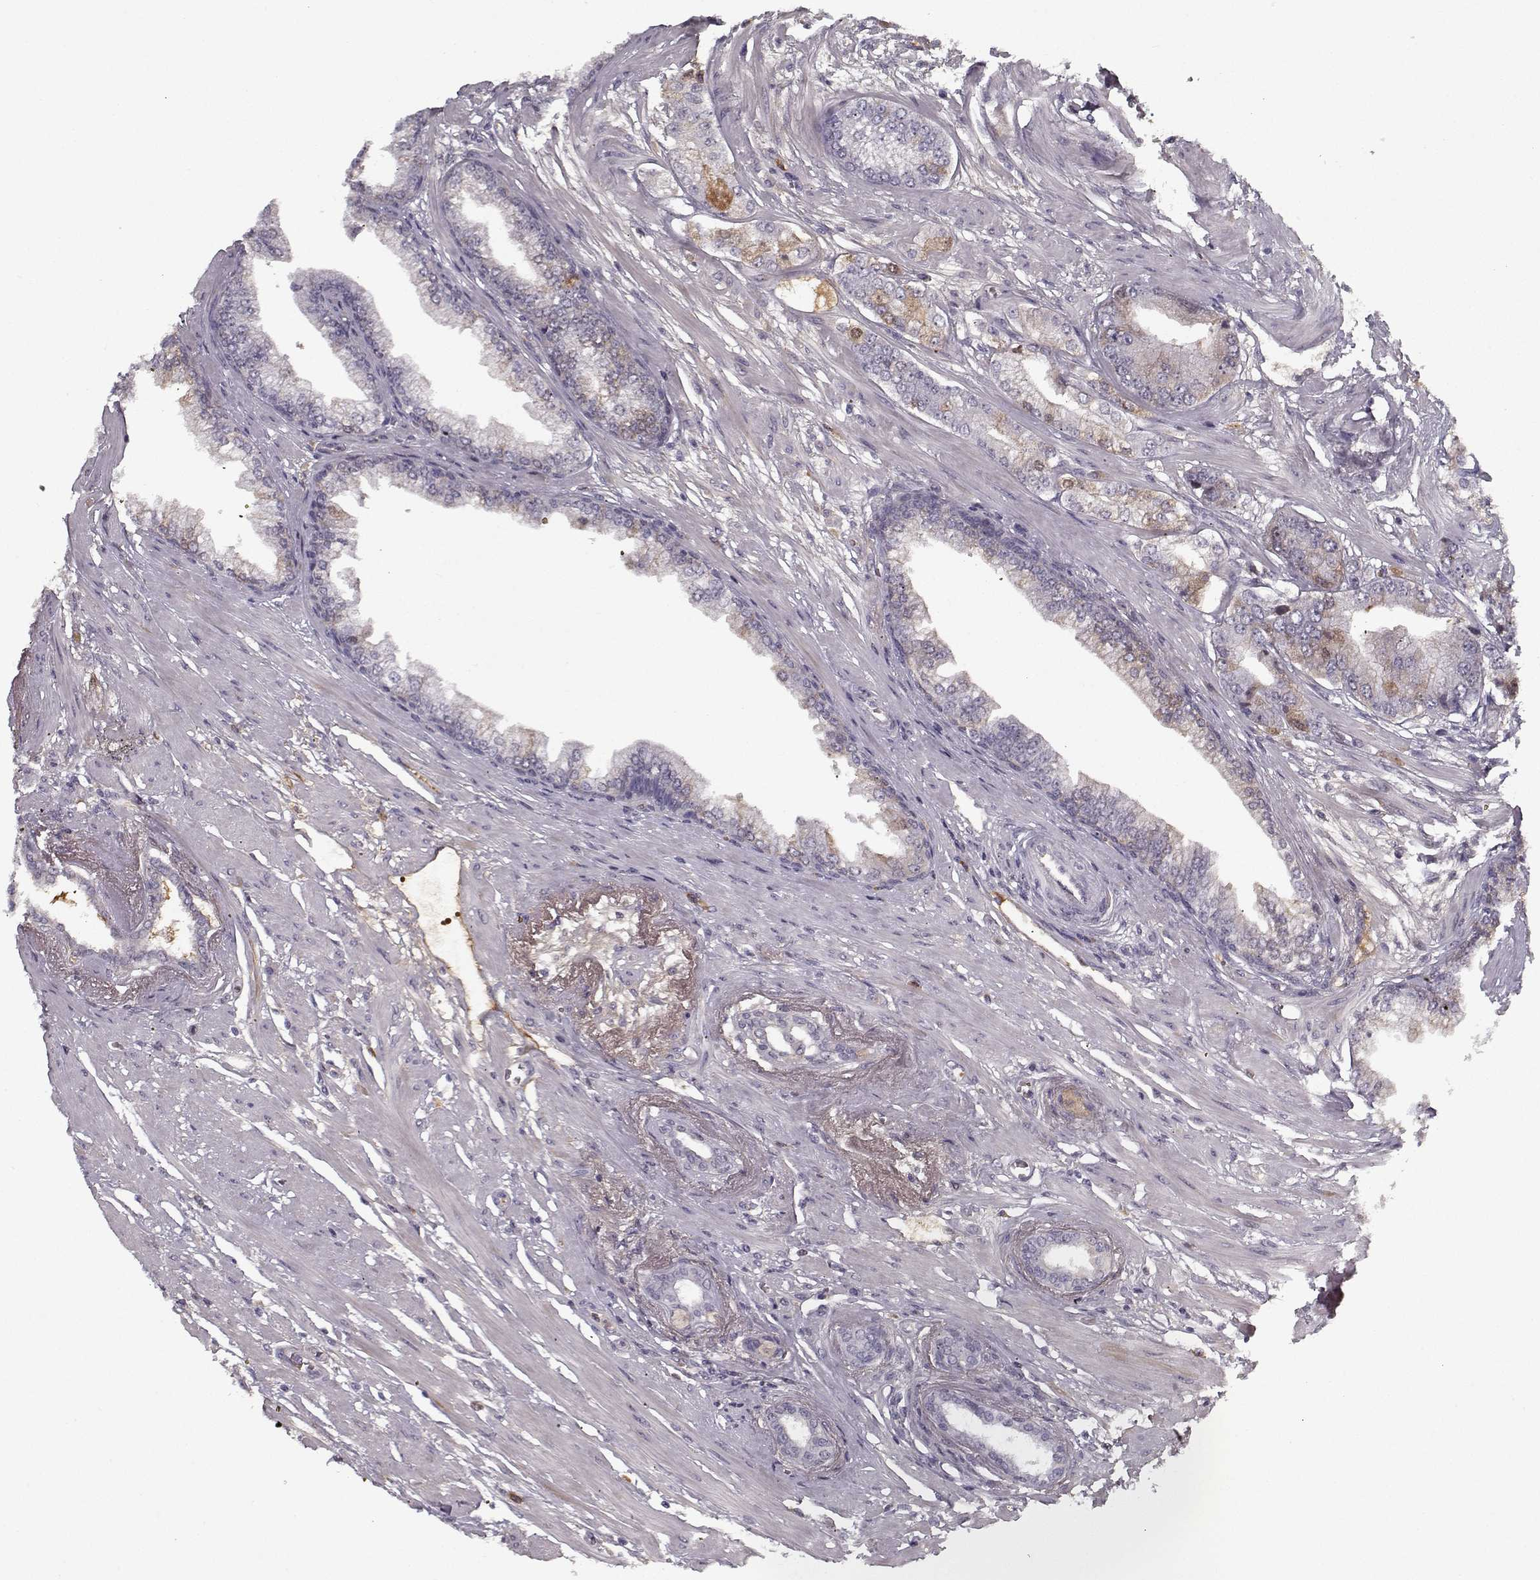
{"staining": {"intensity": "negative", "quantity": "none", "location": "none"}, "tissue": "prostate cancer", "cell_type": "Tumor cells", "image_type": "cancer", "snomed": [{"axis": "morphology", "description": "Adenocarcinoma, Low grade"}, {"axis": "topography", "description": "Prostate"}], "caption": "Immunohistochemistry (IHC) image of prostate cancer (low-grade adenocarcinoma) stained for a protein (brown), which demonstrates no staining in tumor cells.", "gene": "AFM", "patient": {"sex": "male", "age": 60}}